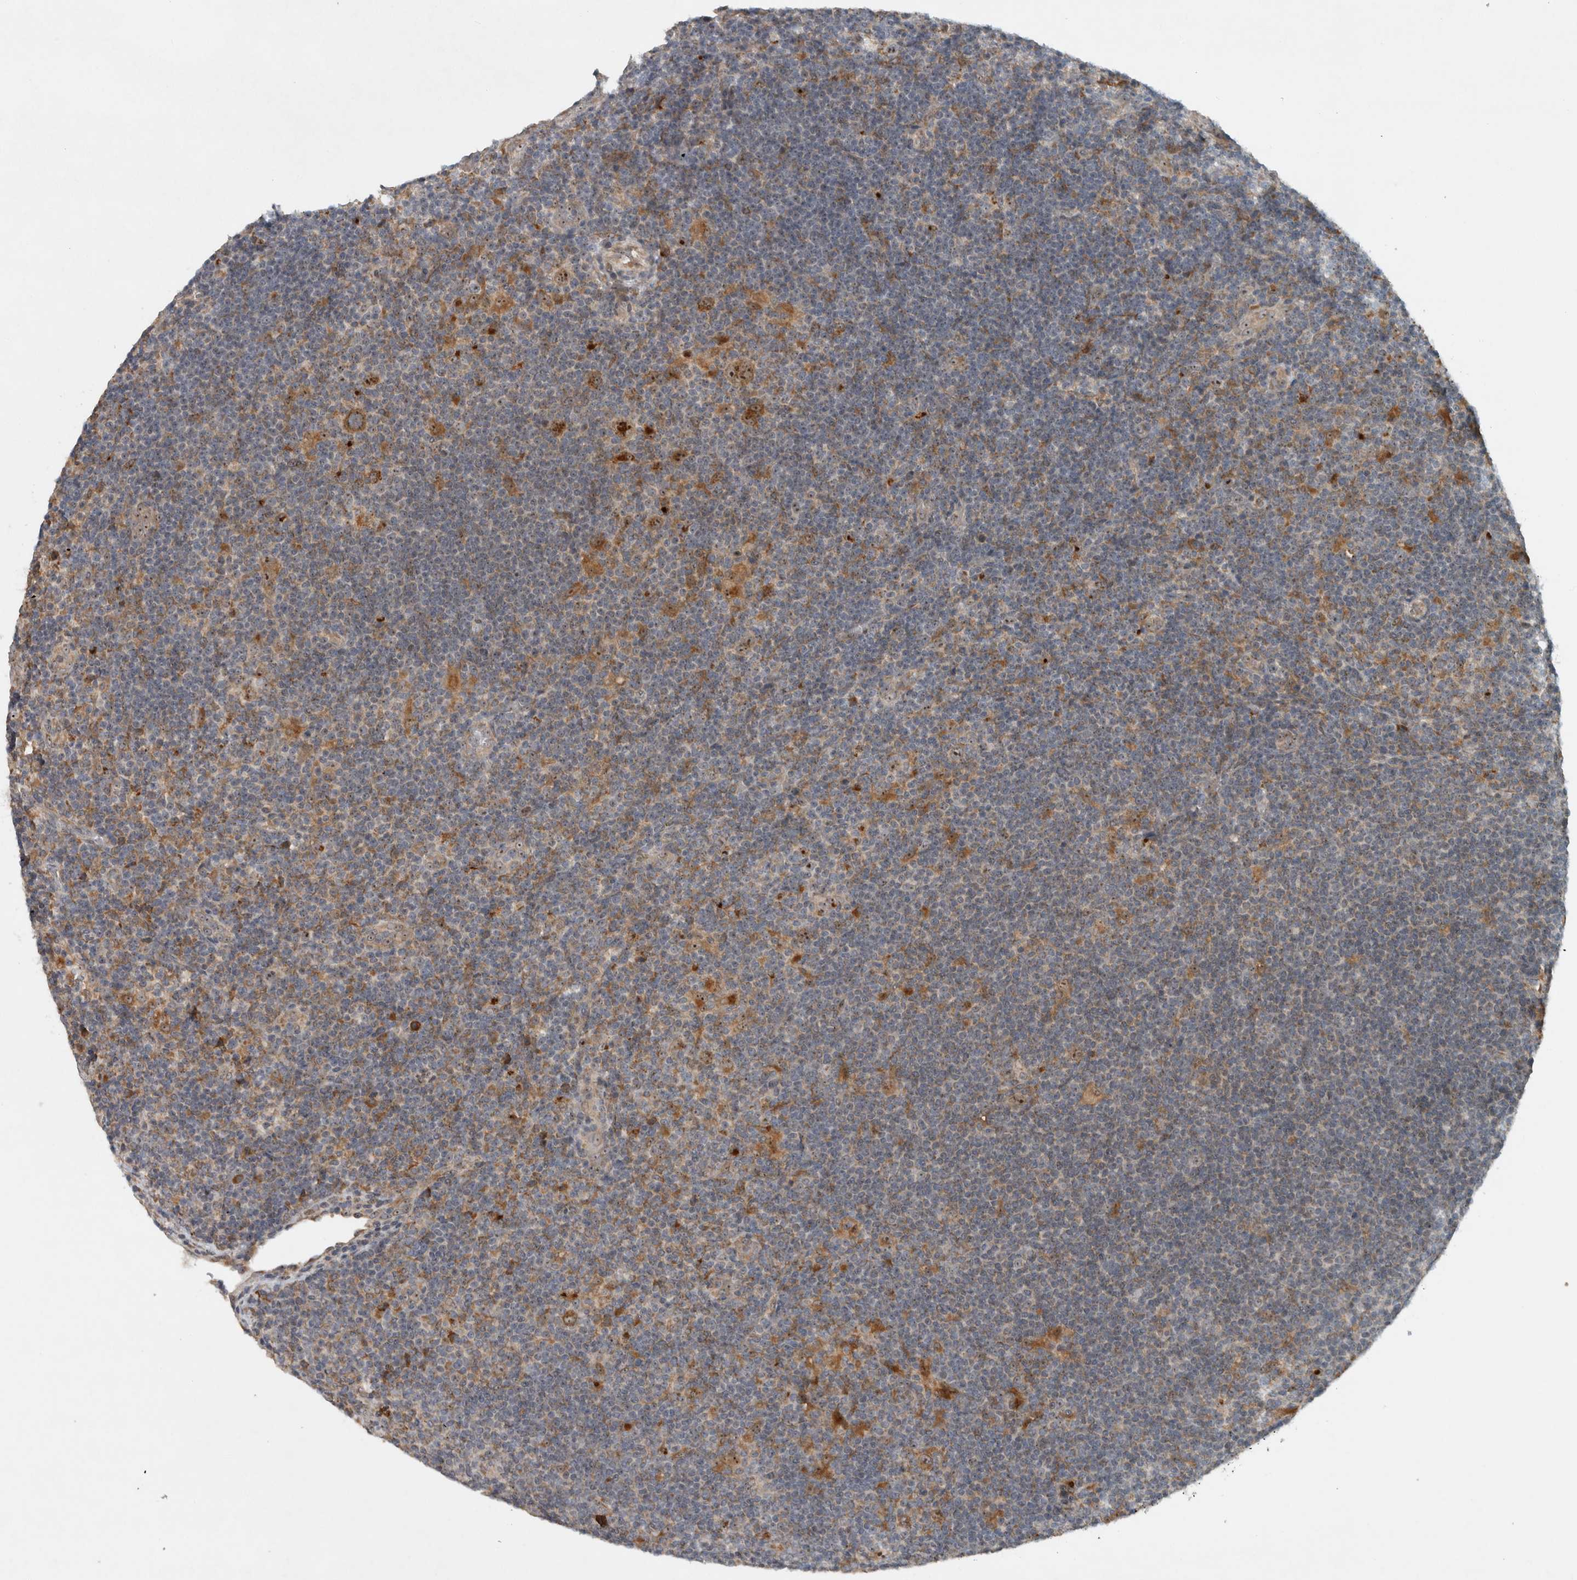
{"staining": {"intensity": "moderate", "quantity": ">75%", "location": "cytoplasmic/membranous,nuclear"}, "tissue": "lymphoma", "cell_type": "Tumor cells", "image_type": "cancer", "snomed": [{"axis": "morphology", "description": "Hodgkin's disease, NOS"}, {"axis": "topography", "description": "Lymph node"}], "caption": "Tumor cells reveal moderate cytoplasmic/membranous and nuclear staining in approximately >75% of cells in Hodgkin's disease.", "gene": "GPR137B", "patient": {"sex": "female", "age": 57}}